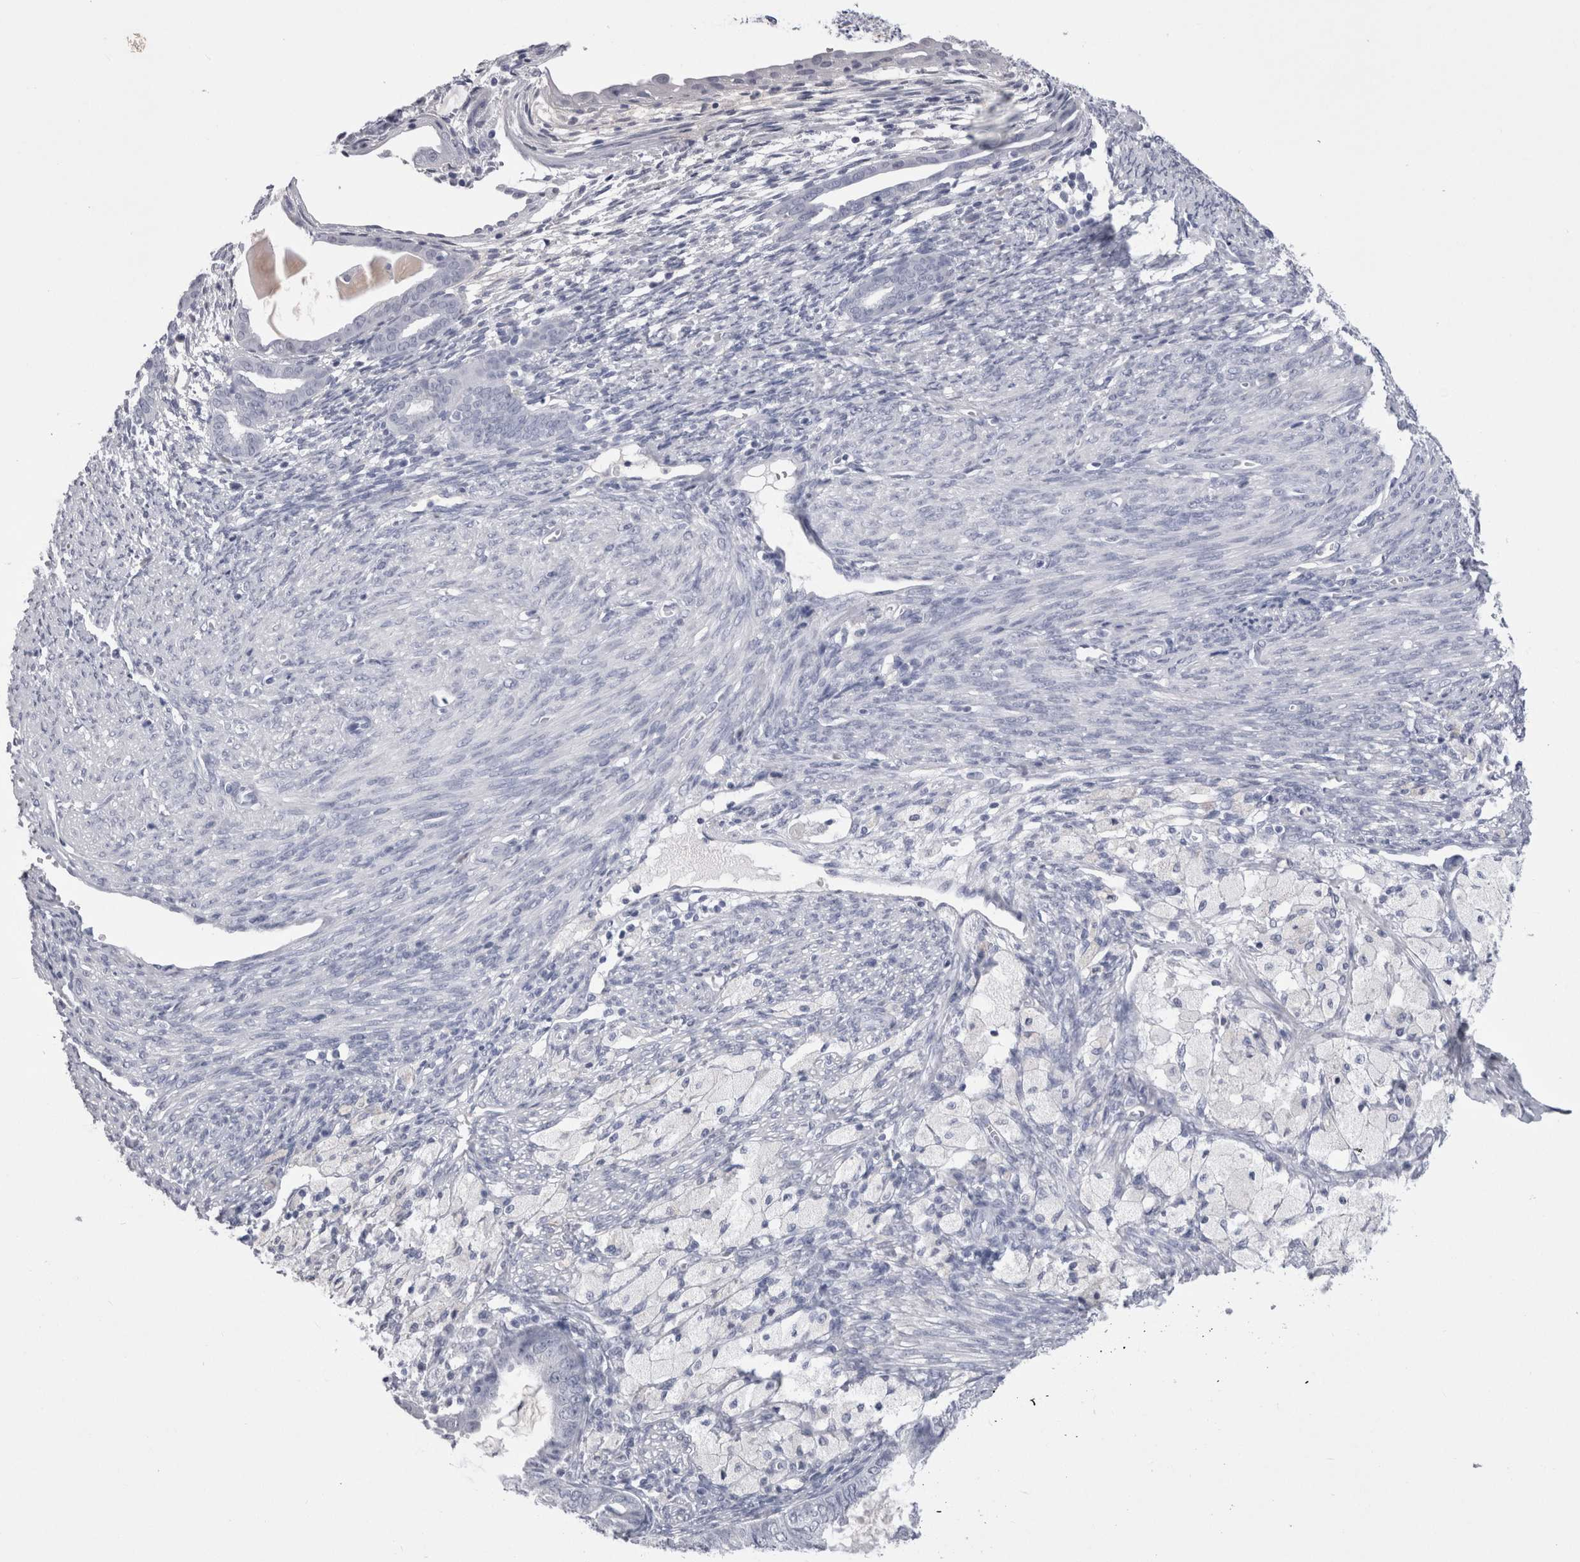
{"staining": {"intensity": "negative", "quantity": "none", "location": "none"}, "tissue": "cervical cancer", "cell_type": "Tumor cells", "image_type": "cancer", "snomed": [{"axis": "morphology", "description": "Normal tissue, NOS"}, {"axis": "morphology", "description": "Adenocarcinoma, NOS"}, {"axis": "topography", "description": "Cervix"}, {"axis": "topography", "description": "Endometrium"}], "caption": "Immunohistochemistry histopathology image of adenocarcinoma (cervical) stained for a protein (brown), which exhibits no positivity in tumor cells.", "gene": "CDHR5", "patient": {"sex": "female", "age": 86}}